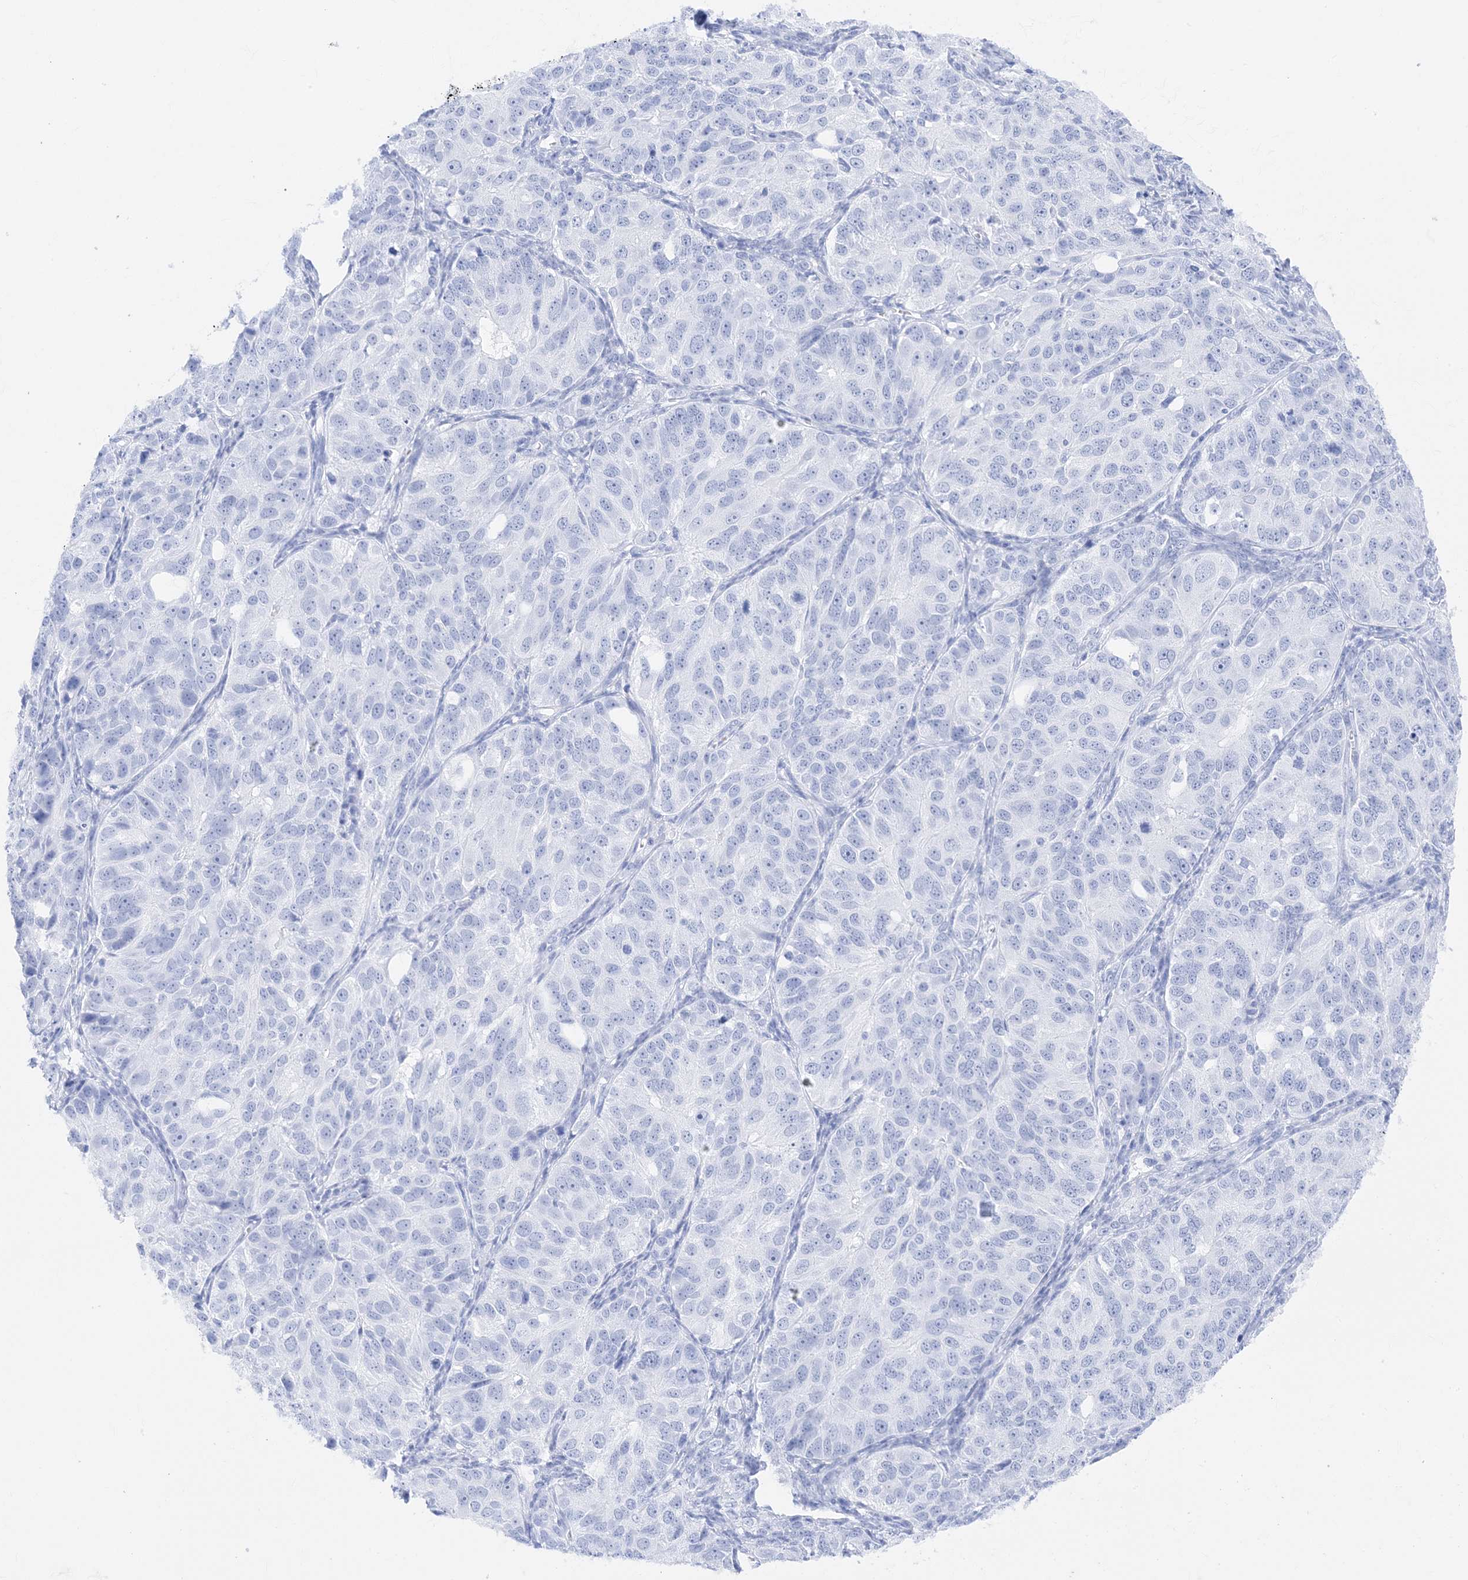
{"staining": {"intensity": "negative", "quantity": "none", "location": "none"}, "tissue": "ovarian cancer", "cell_type": "Tumor cells", "image_type": "cancer", "snomed": [{"axis": "morphology", "description": "Carcinoma, endometroid"}, {"axis": "topography", "description": "Ovary"}], "caption": "Tumor cells are negative for protein expression in human ovarian cancer.", "gene": "MUC17", "patient": {"sex": "female", "age": 51}}